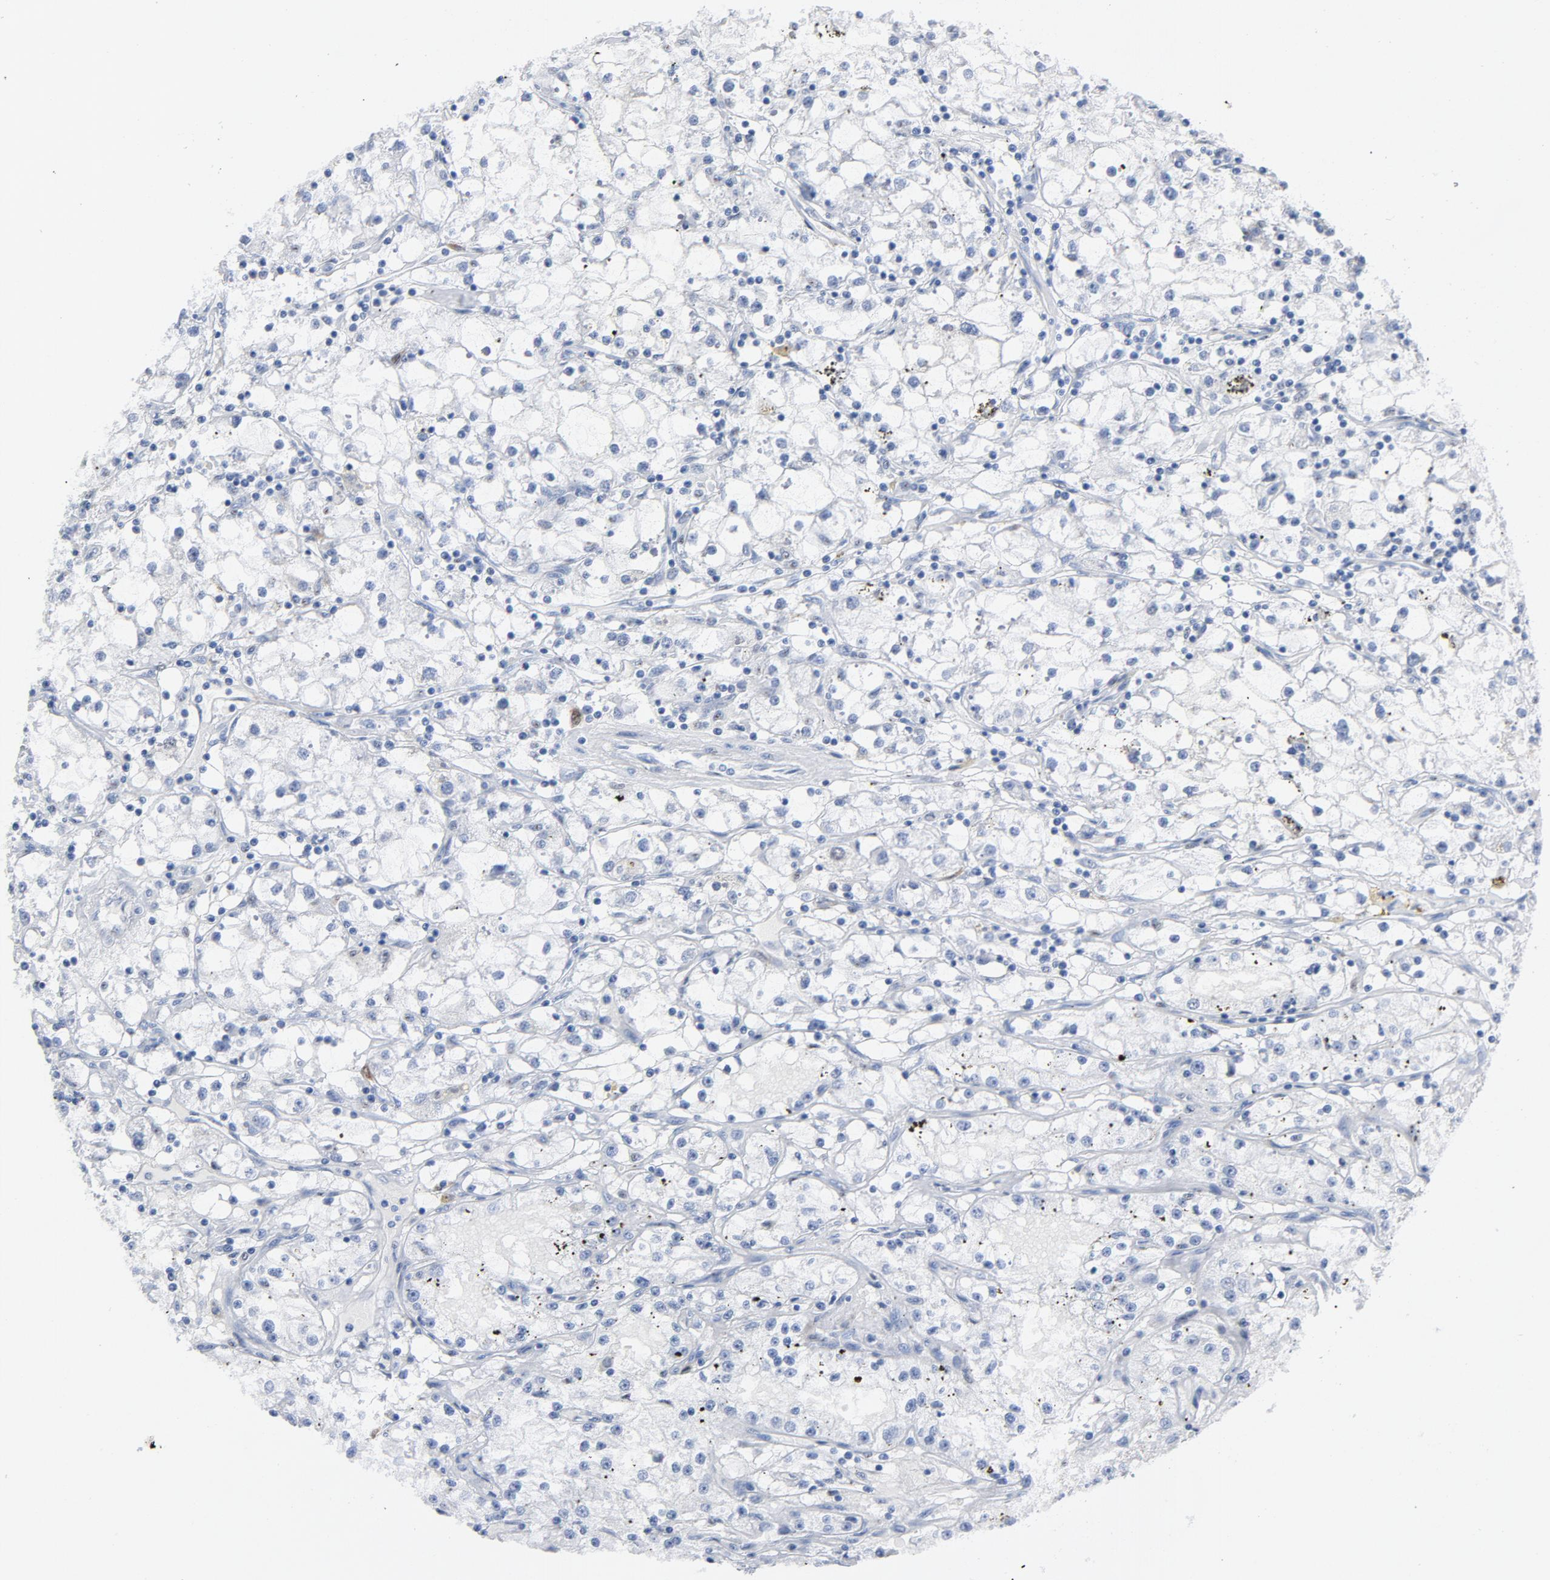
{"staining": {"intensity": "weak", "quantity": "<25%", "location": "nuclear"}, "tissue": "renal cancer", "cell_type": "Tumor cells", "image_type": "cancer", "snomed": [{"axis": "morphology", "description": "Adenocarcinoma, NOS"}, {"axis": "topography", "description": "Kidney"}], "caption": "The immunohistochemistry (IHC) photomicrograph has no significant staining in tumor cells of renal cancer tissue.", "gene": "CDC20", "patient": {"sex": "male", "age": 56}}